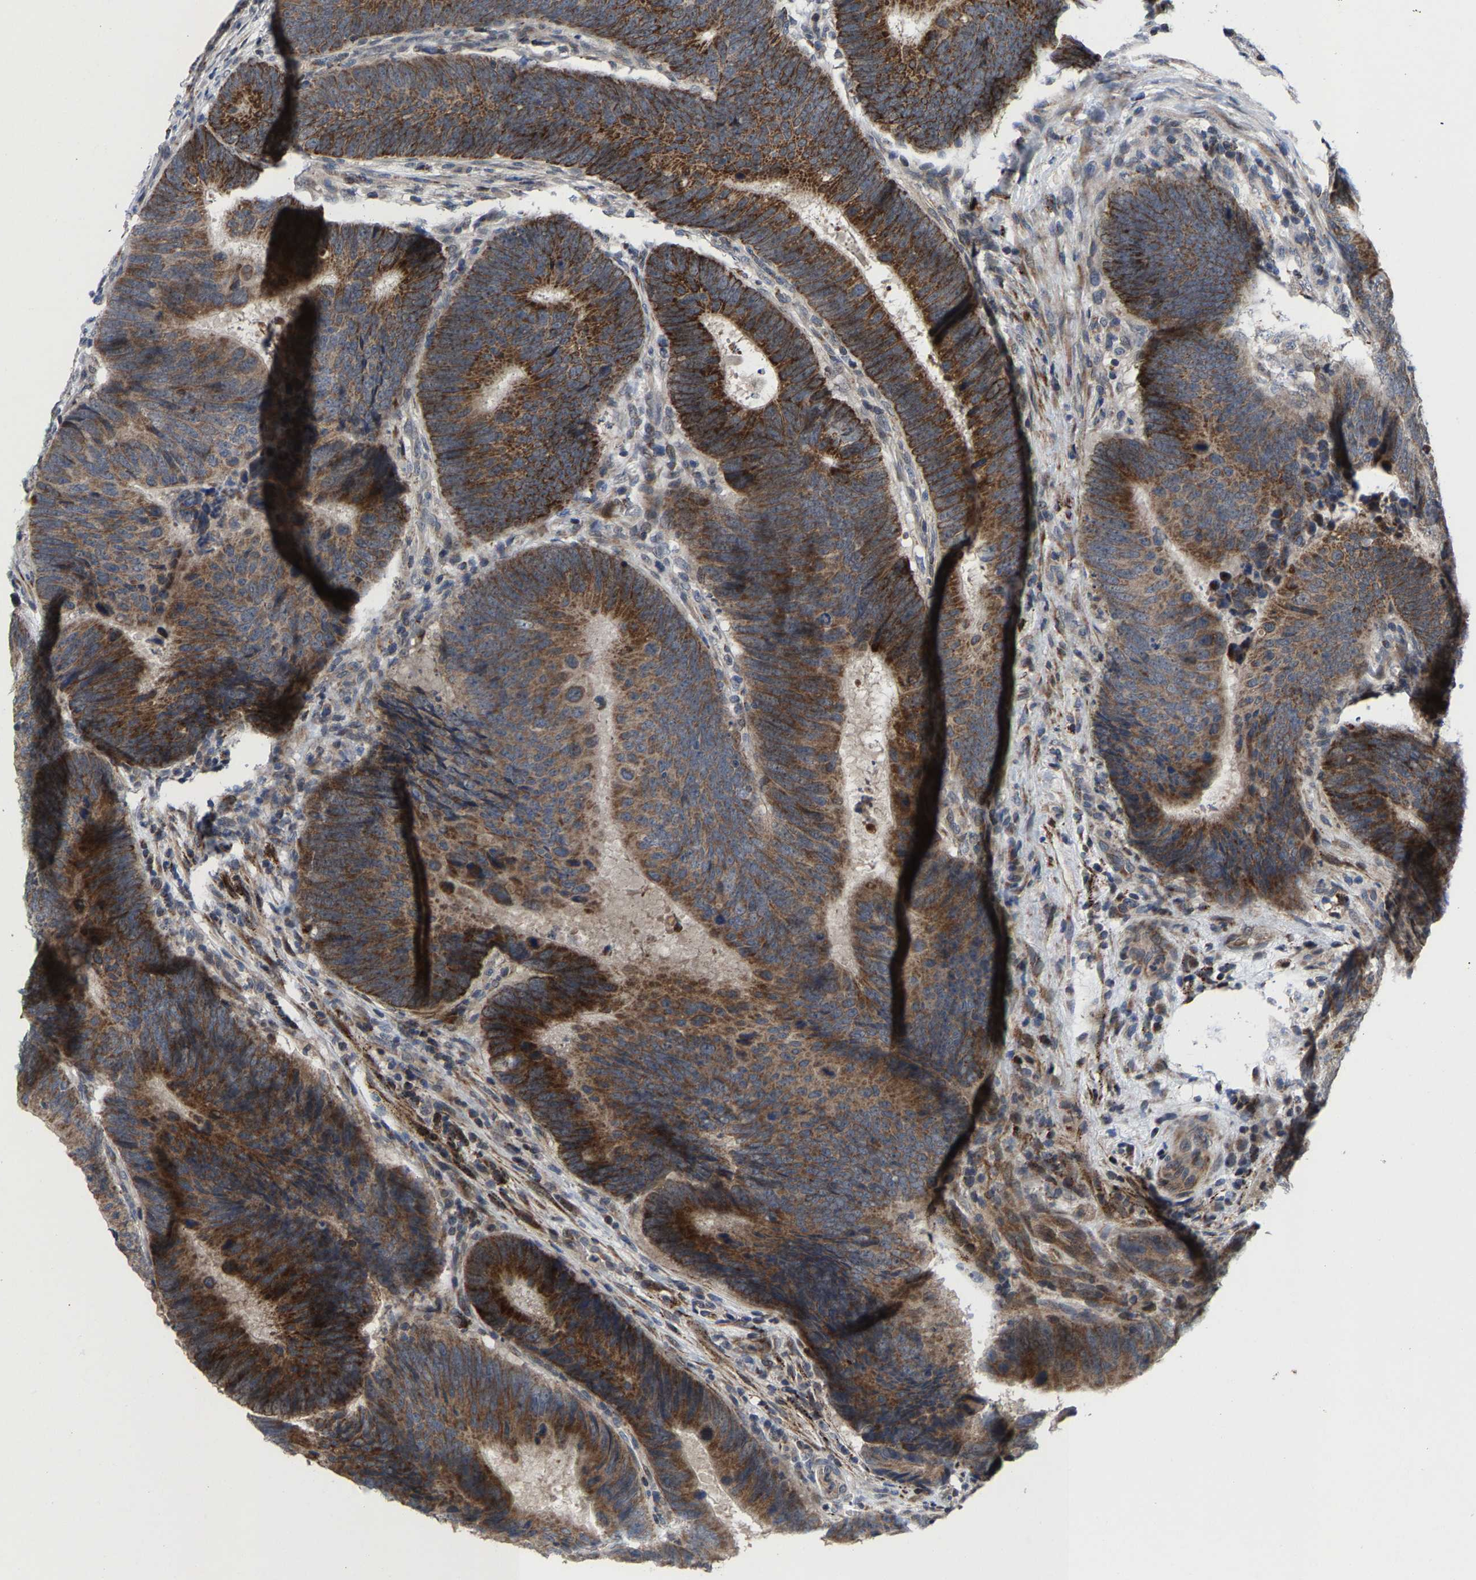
{"staining": {"intensity": "strong", "quantity": ">75%", "location": "cytoplasmic/membranous"}, "tissue": "colorectal cancer", "cell_type": "Tumor cells", "image_type": "cancer", "snomed": [{"axis": "morphology", "description": "Adenocarcinoma, NOS"}, {"axis": "topography", "description": "Colon"}], "caption": "High-magnification brightfield microscopy of colorectal cancer (adenocarcinoma) stained with DAB (3,3'-diaminobenzidine) (brown) and counterstained with hematoxylin (blue). tumor cells exhibit strong cytoplasmic/membranous staining is appreciated in approximately>75% of cells.", "gene": "TDRKH", "patient": {"sex": "male", "age": 56}}